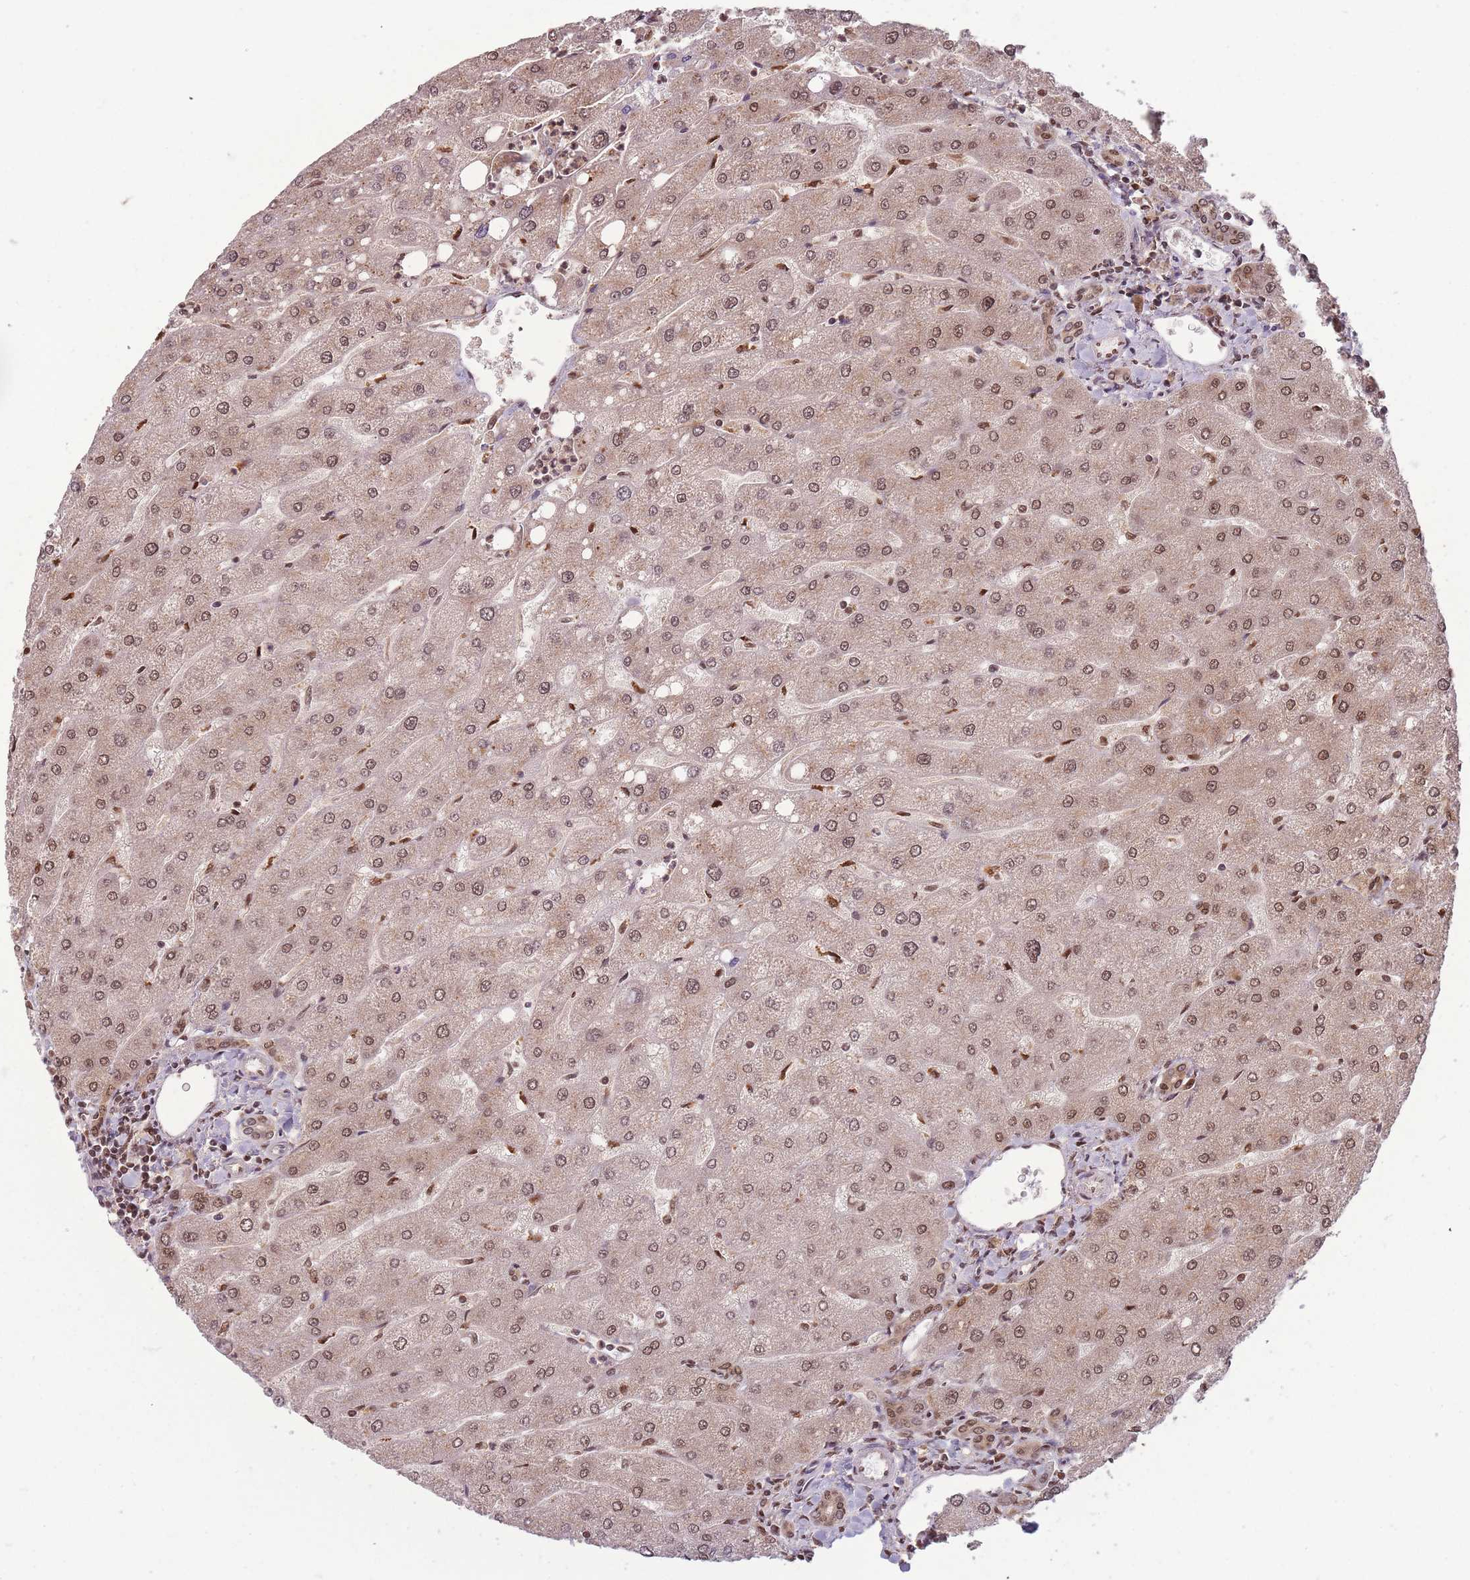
{"staining": {"intensity": "moderate", "quantity": ">75%", "location": "nuclear"}, "tissue": "liver", "cell_type": "Cholangiocytes", "image_type": "normal", "snomed": [{"axis": "morphology", "description": "Normal tissue, NOS"}, {"axis": "topography", "description": "Liver"}], "caption": "High-power microscopy captured an immunohistochemistry histopathology image of benign liver, revealing moderate nuclear positivity in approximately >75% of cholangiocytes. The staining was performed using DAB (3,3'-diaminobenzidine), with brown indicating positive protein expression. Nuclei are stained blue with hematoxylin.", "gene": "RPS27A", "patient": {"sex": "male", "age": 67}}